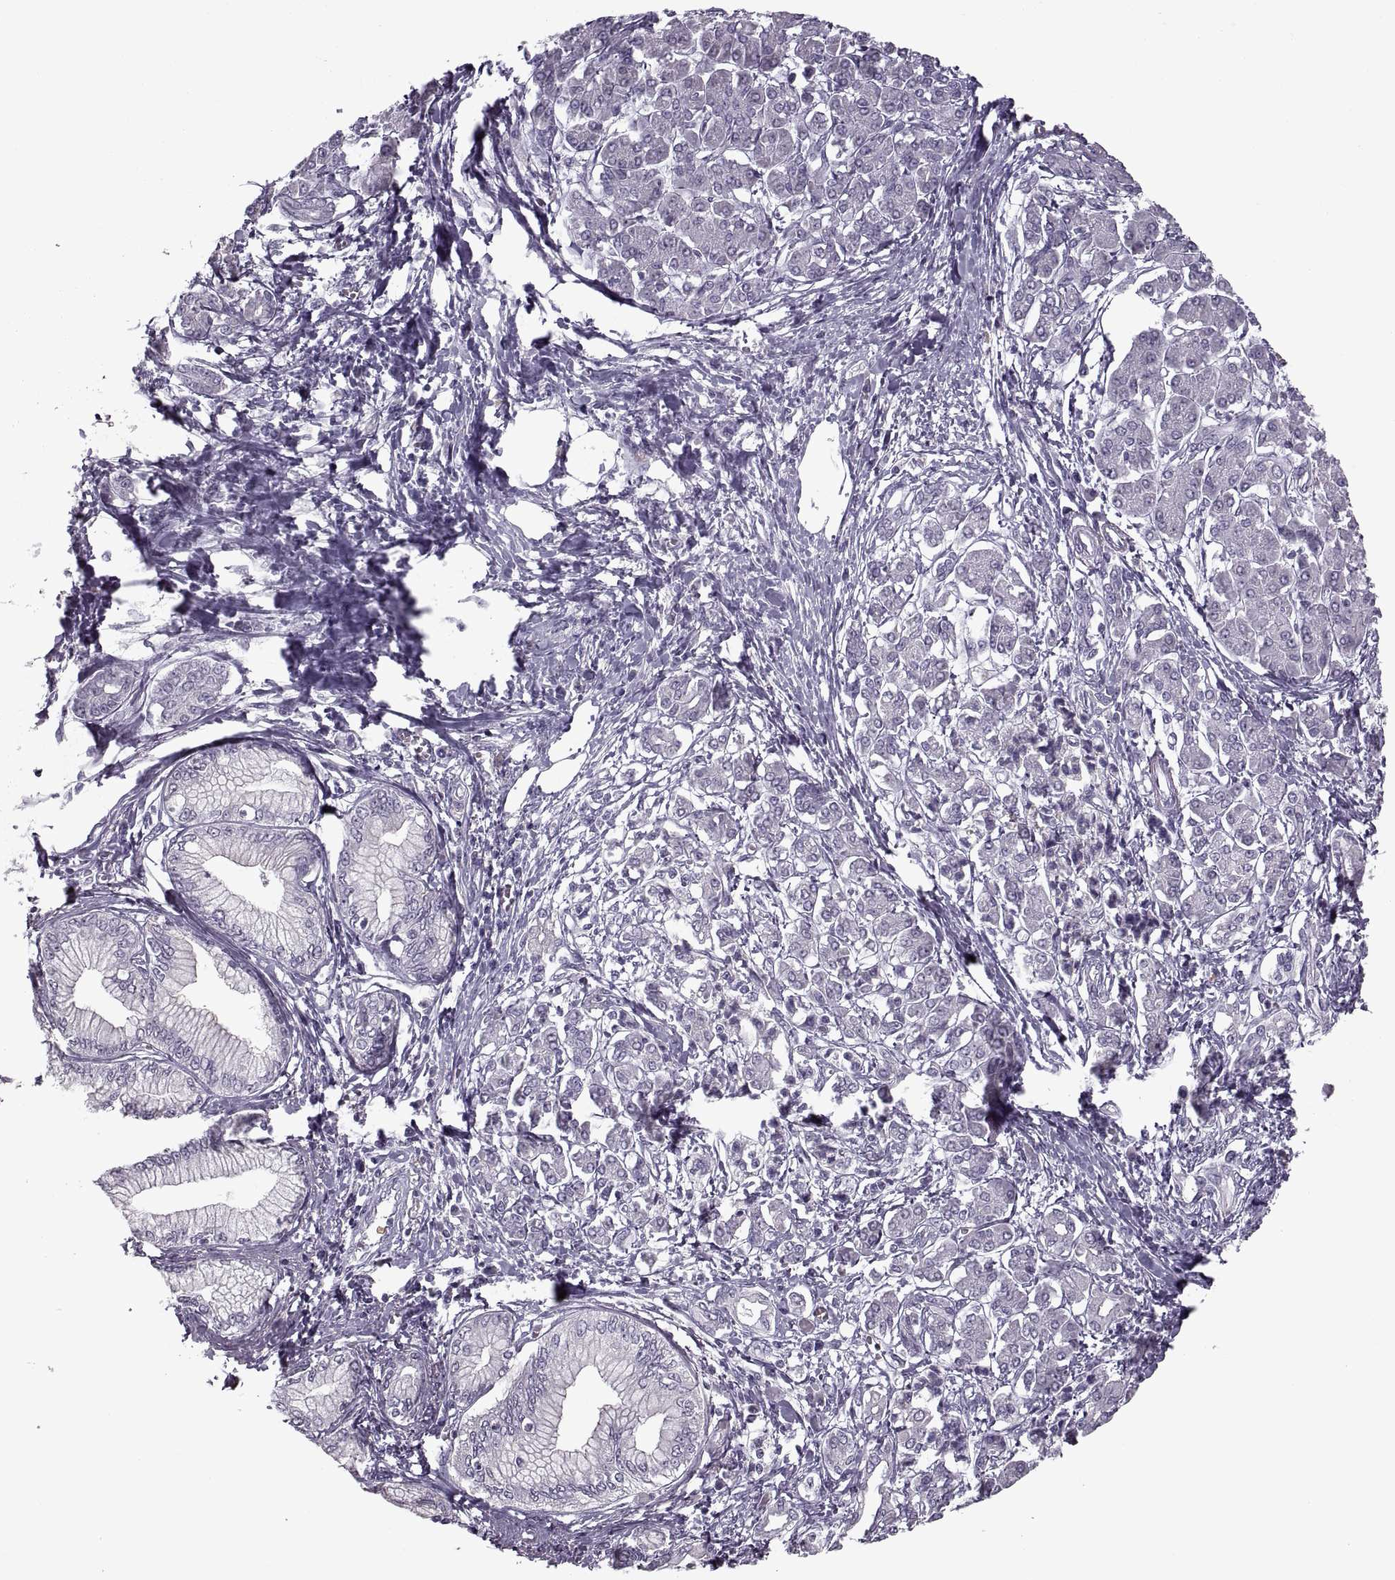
{"staining": {"intensity": "negative", "quantity": "none", "location": "none"}, "tissue": "pancreatic cancer", "cell_type": "Tumor cells", "image_type": "cancer", "snomed": [{"axis": "morphology", "description": "Adenocarcinoma, NOS"}, {"axis": "topography", "description": "Pancreas"}], "caption": "A photomicrograph of human adenocarcinoma (pancreatic) is negative for staining in tumor cells.", "gene": "MGAT4D", "patient": {"sex": "female", "age": 68}}